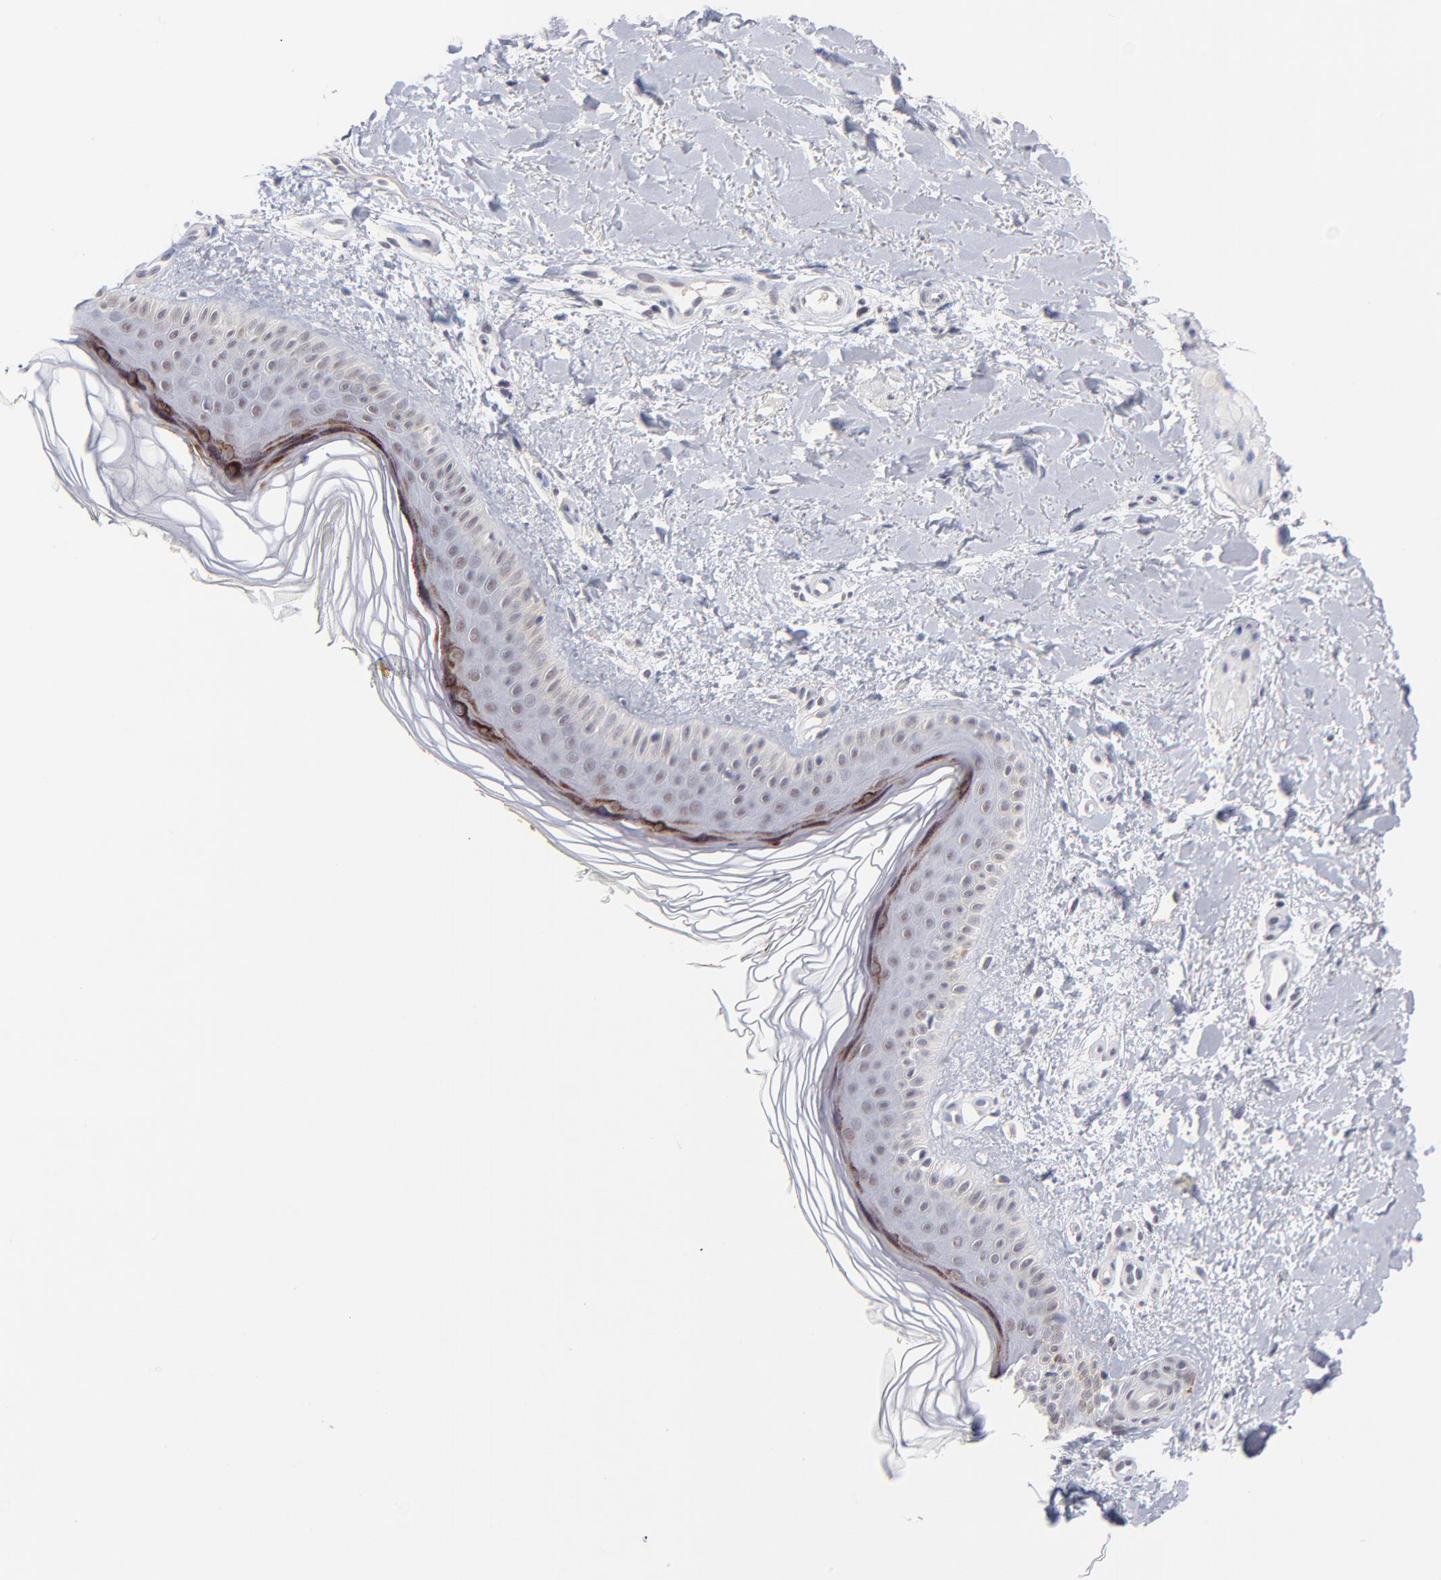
{"staining": {"intensity": "weak", "quantity": "25%-75%", "location": "nuclear"}, "tissue": "skin", "cell_type": "Fibroblasts", "image_type": "normal", "snomed": [{"axis": "morphology", "description": "Normal tissue, NOS"}, {"axis": "topography", "description": "Skin"}], "caption": "Skin stained for a protein (brown) reveals weak nuclear positive staining in about 25%-75% of fibroblasts.", "gene": "WSB1", "patient": {"sex": "female", "age": 19}}